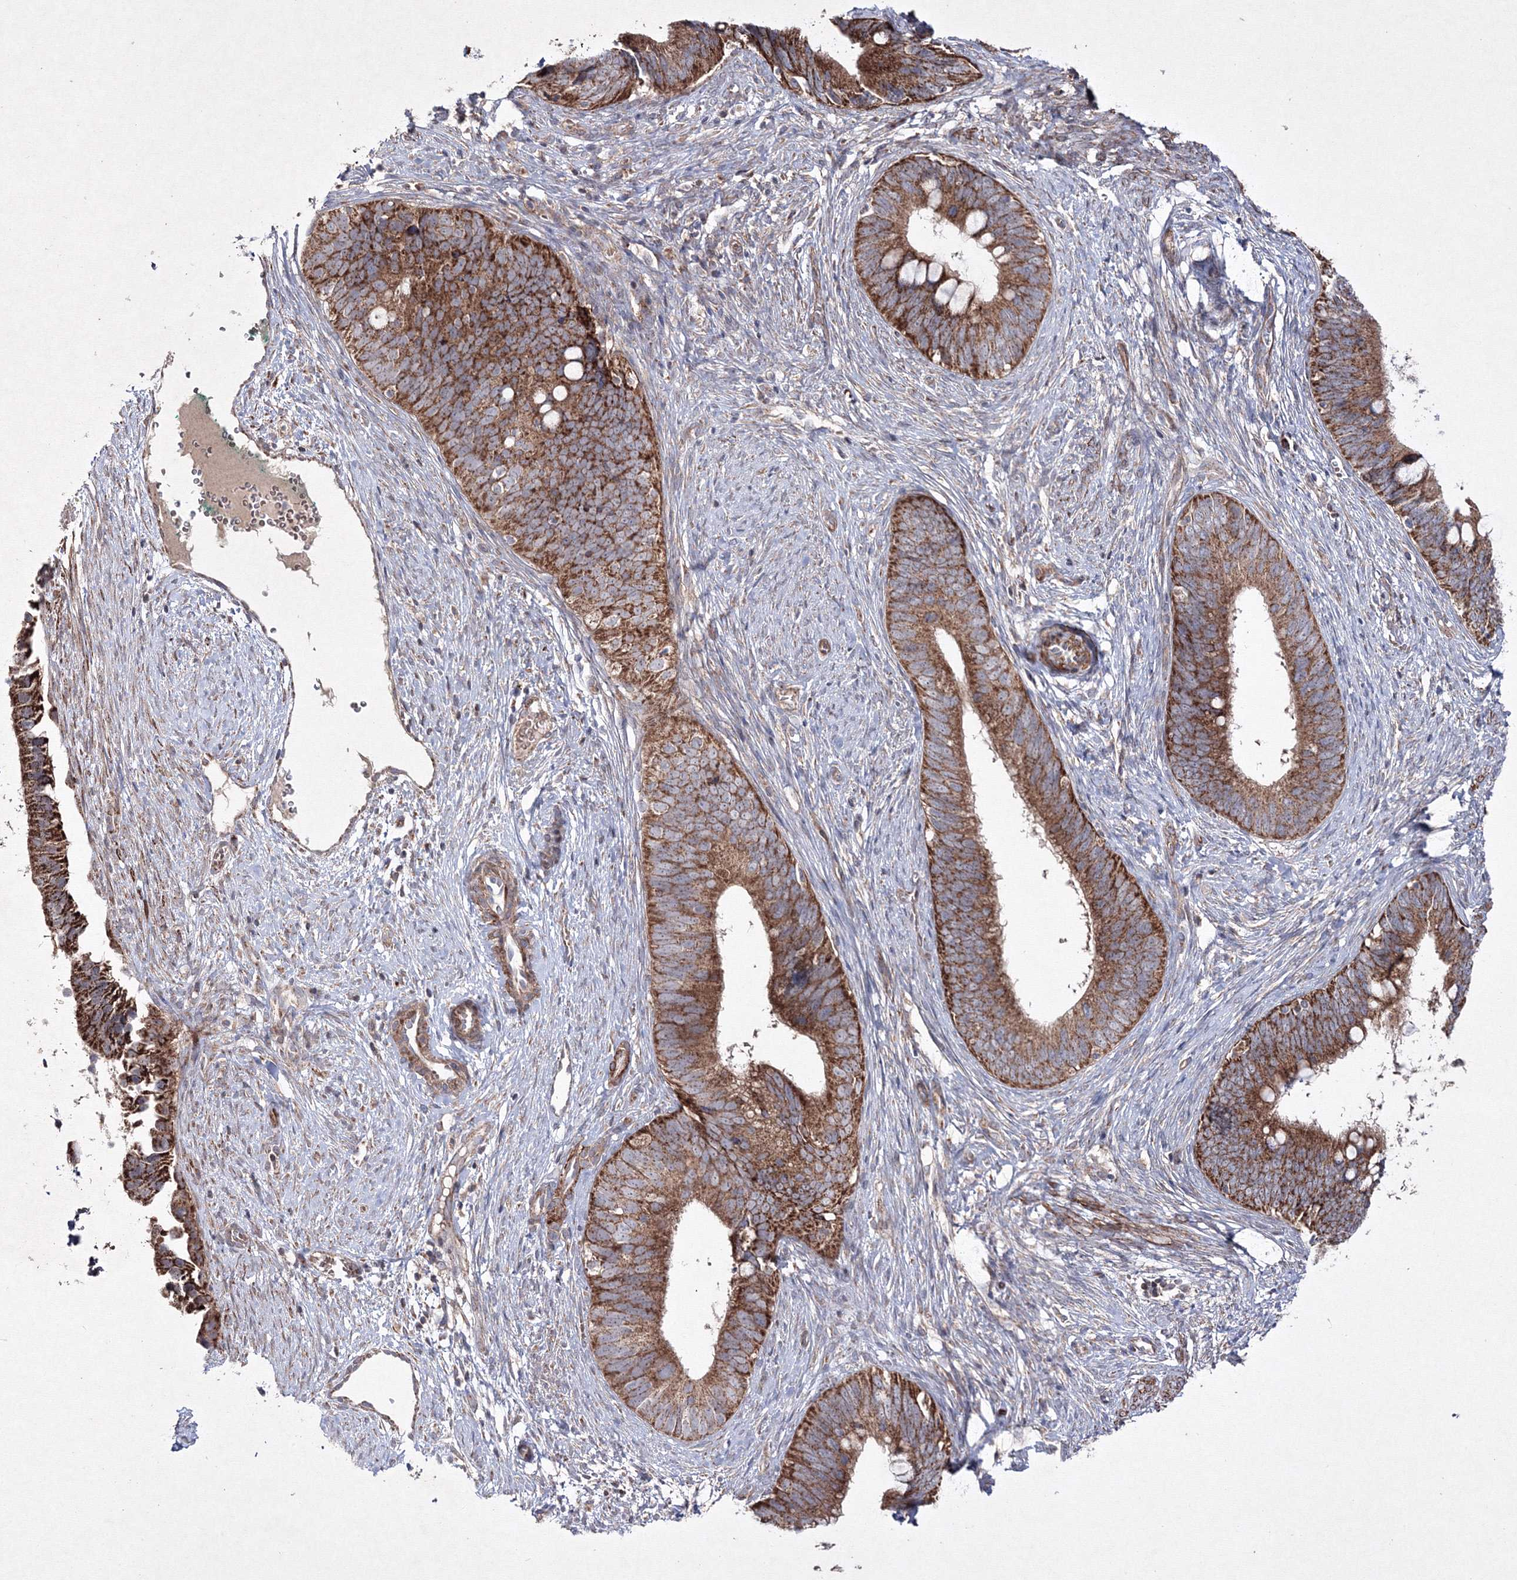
{"staining": {"intensity": "strong", "quantity": ">75%", "location": "cytoplasmic/membranous"}, "tissue": "cervical cancer", "cell_type": "Tumor cells", "image_type": "cancer", "snomed": [{"axis": "morphology", "description": "Adenocarcinoma, NOS"}, {"axis": "topography", "description": "Cervix"}], "caption": "Cervical cancer (adenocarcinoma) was stained to show a protein in brown. There is high levels of strong cytoplasmic/membranous staining in about >75% of tumor cells.", "gene": "GFM1", "patient": {"sex": "female", "age": 42}}